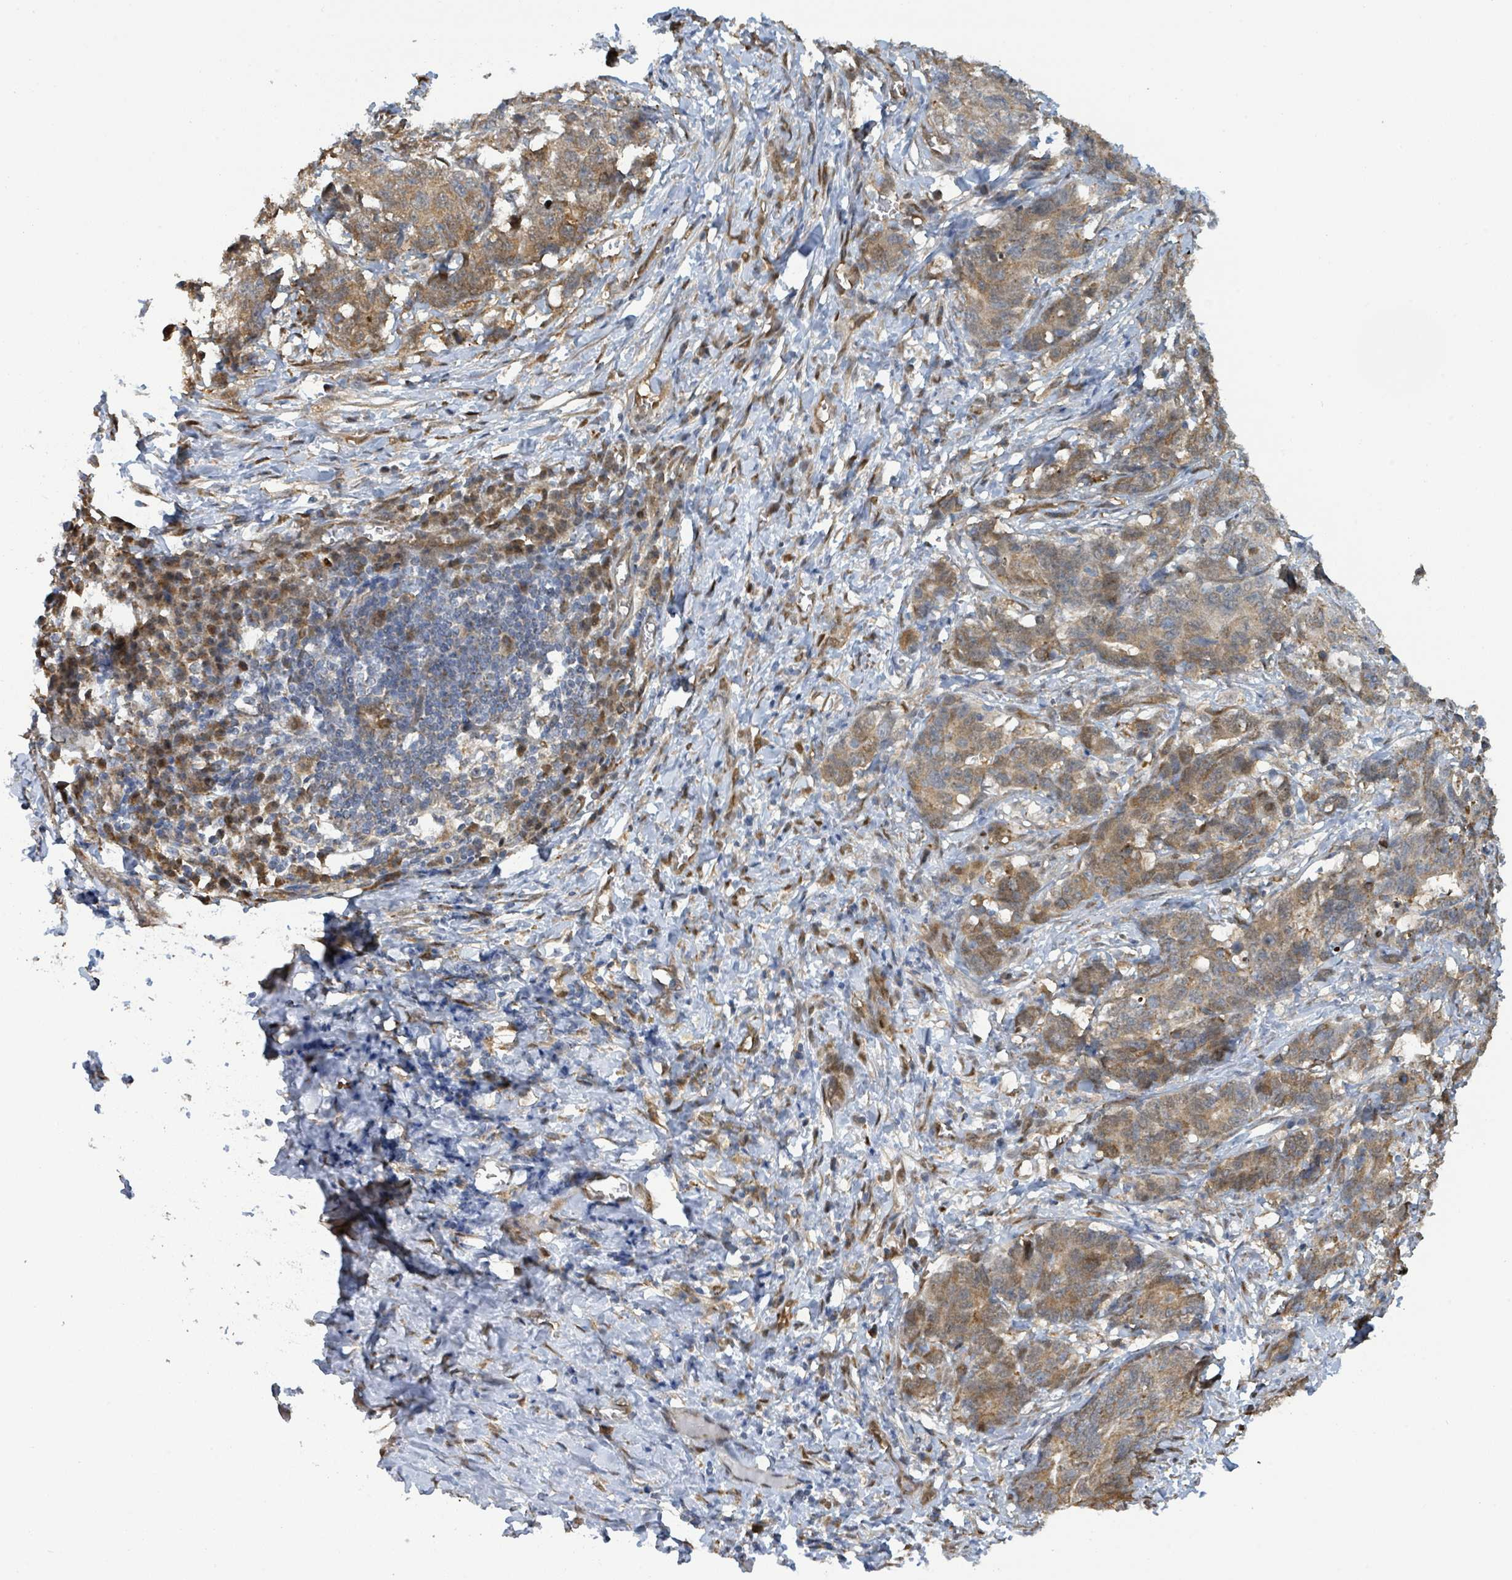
{"staining": {"intensity": "moderate", "quantity": ">75%", "location": "cytoplasmic/membranous"}, "tissue": "stomach cancer", "cell_type": "Tumor cells", "image_type": "cancer", "snomed": [{"axis": "morphology", "description": "Normal tissue, NOS"}, {"axis": "morphology", "description": "Adenocarcinoma, NOS"}, {"axis": "topography", "description": "Stomach"}], "caption": "Protein staining shows moderate cytoplasmic/membranous expression in approximately >75% of tumor cells in stomach cancer. (IHC, brightfield microscopy, high magnification).", "gene": "PSMB7", "patient": {"sex": "female", "age": 64}}